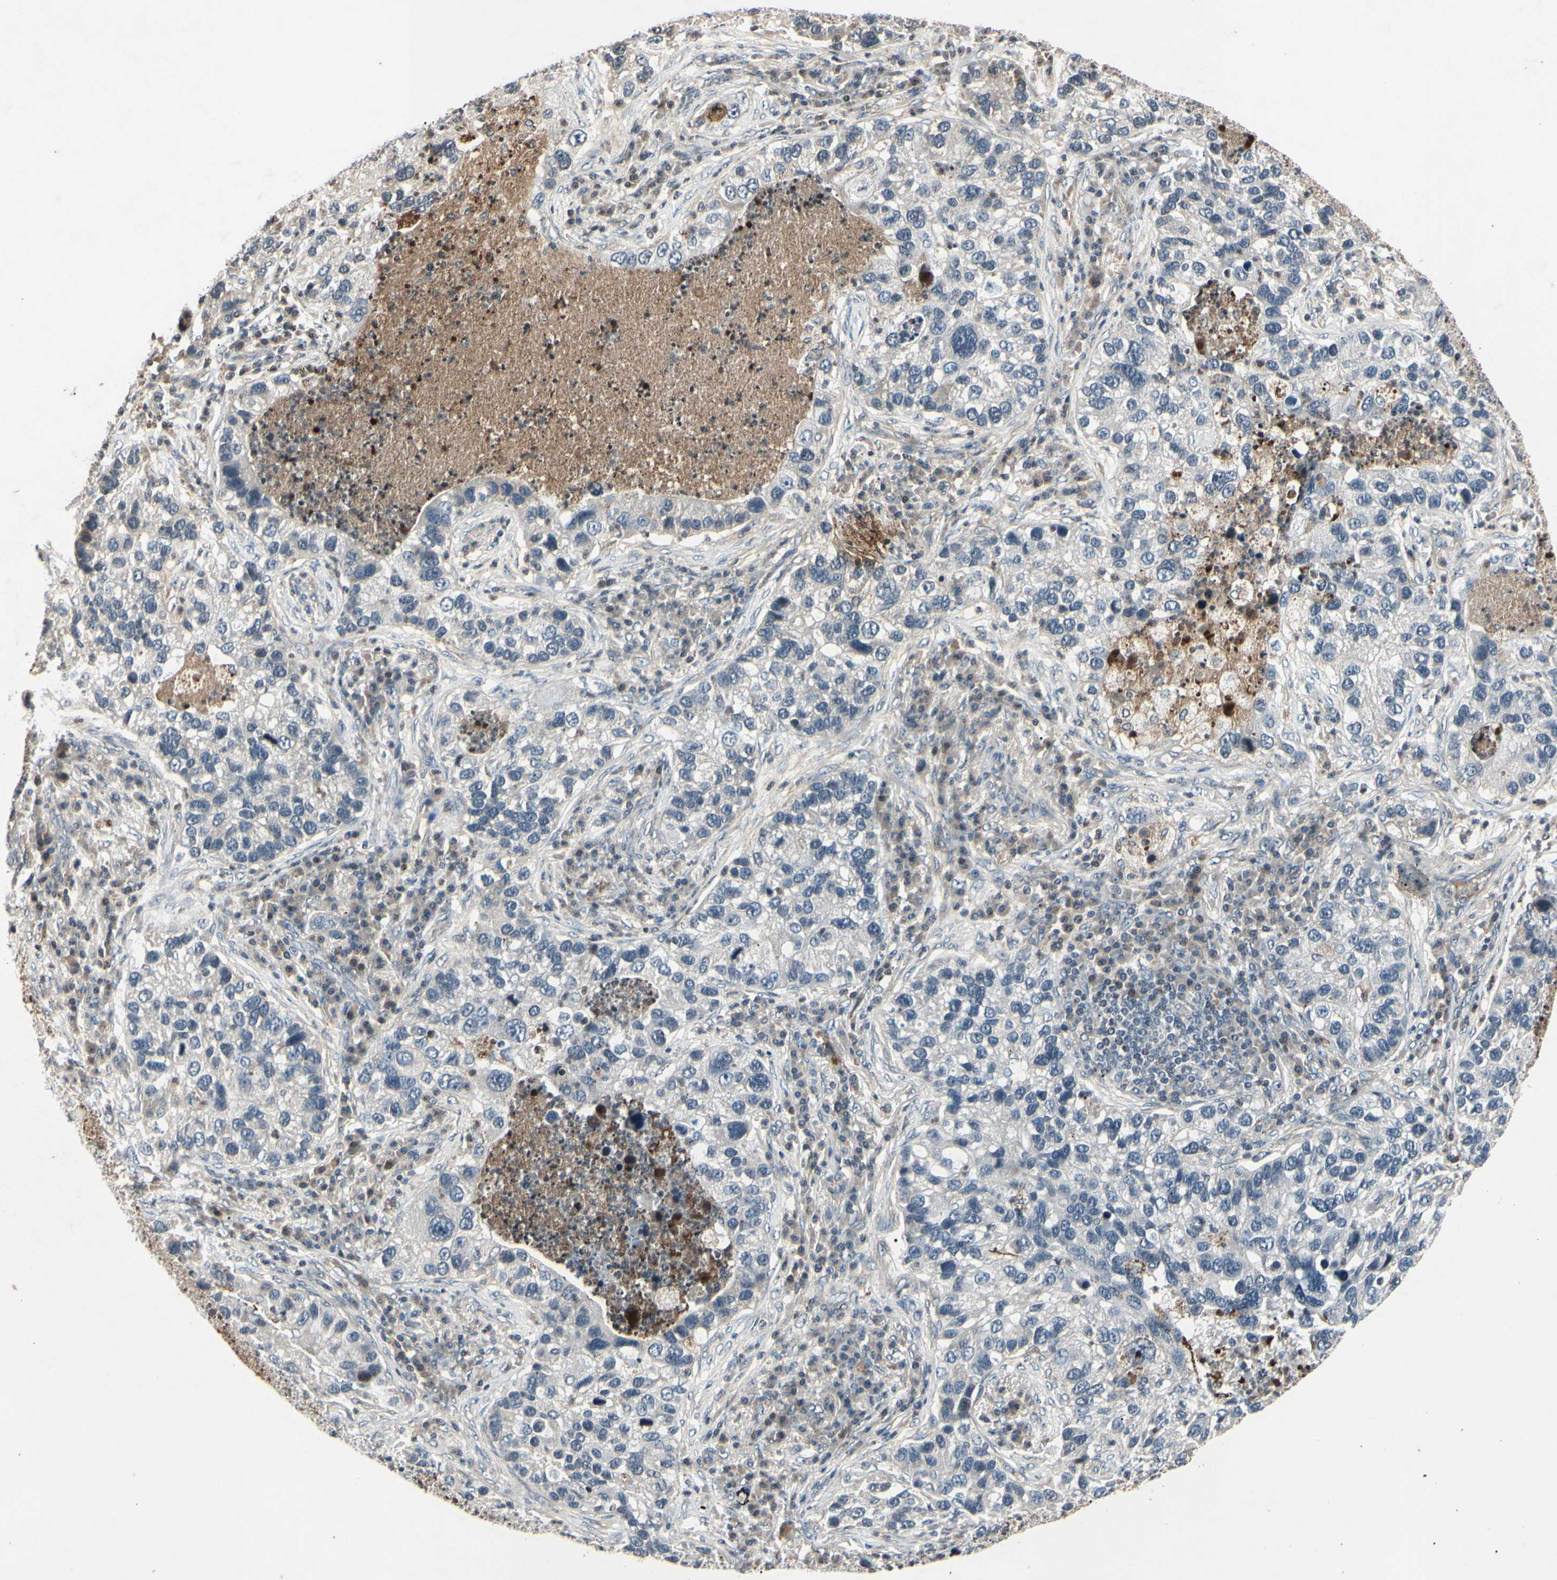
{"staining": {"intensity": "negative", "quantity": "none", "location": "none"}, "tissue": "lung cancer", "cell_type": "Tumor cells", "image_type": "cancer", "snomed": [{"axis": "morphology", "description": "Normal tissue, NOS"}, {"axis": "morphology", "description": "Adenocarcinoma, NOS"}, {"axis": "topography", "description": "Bronchus"}, {"axis": "topography", "description": "Lung"}], "caption": "IHC photomicrograph of human lung adenocarcinoma stained for a protein (brown), which displays no positivity in tumor cells. Nuclei are stained in blue.", "gene": "AEBP1", "patient": {"sex": "male", "age": 54}}